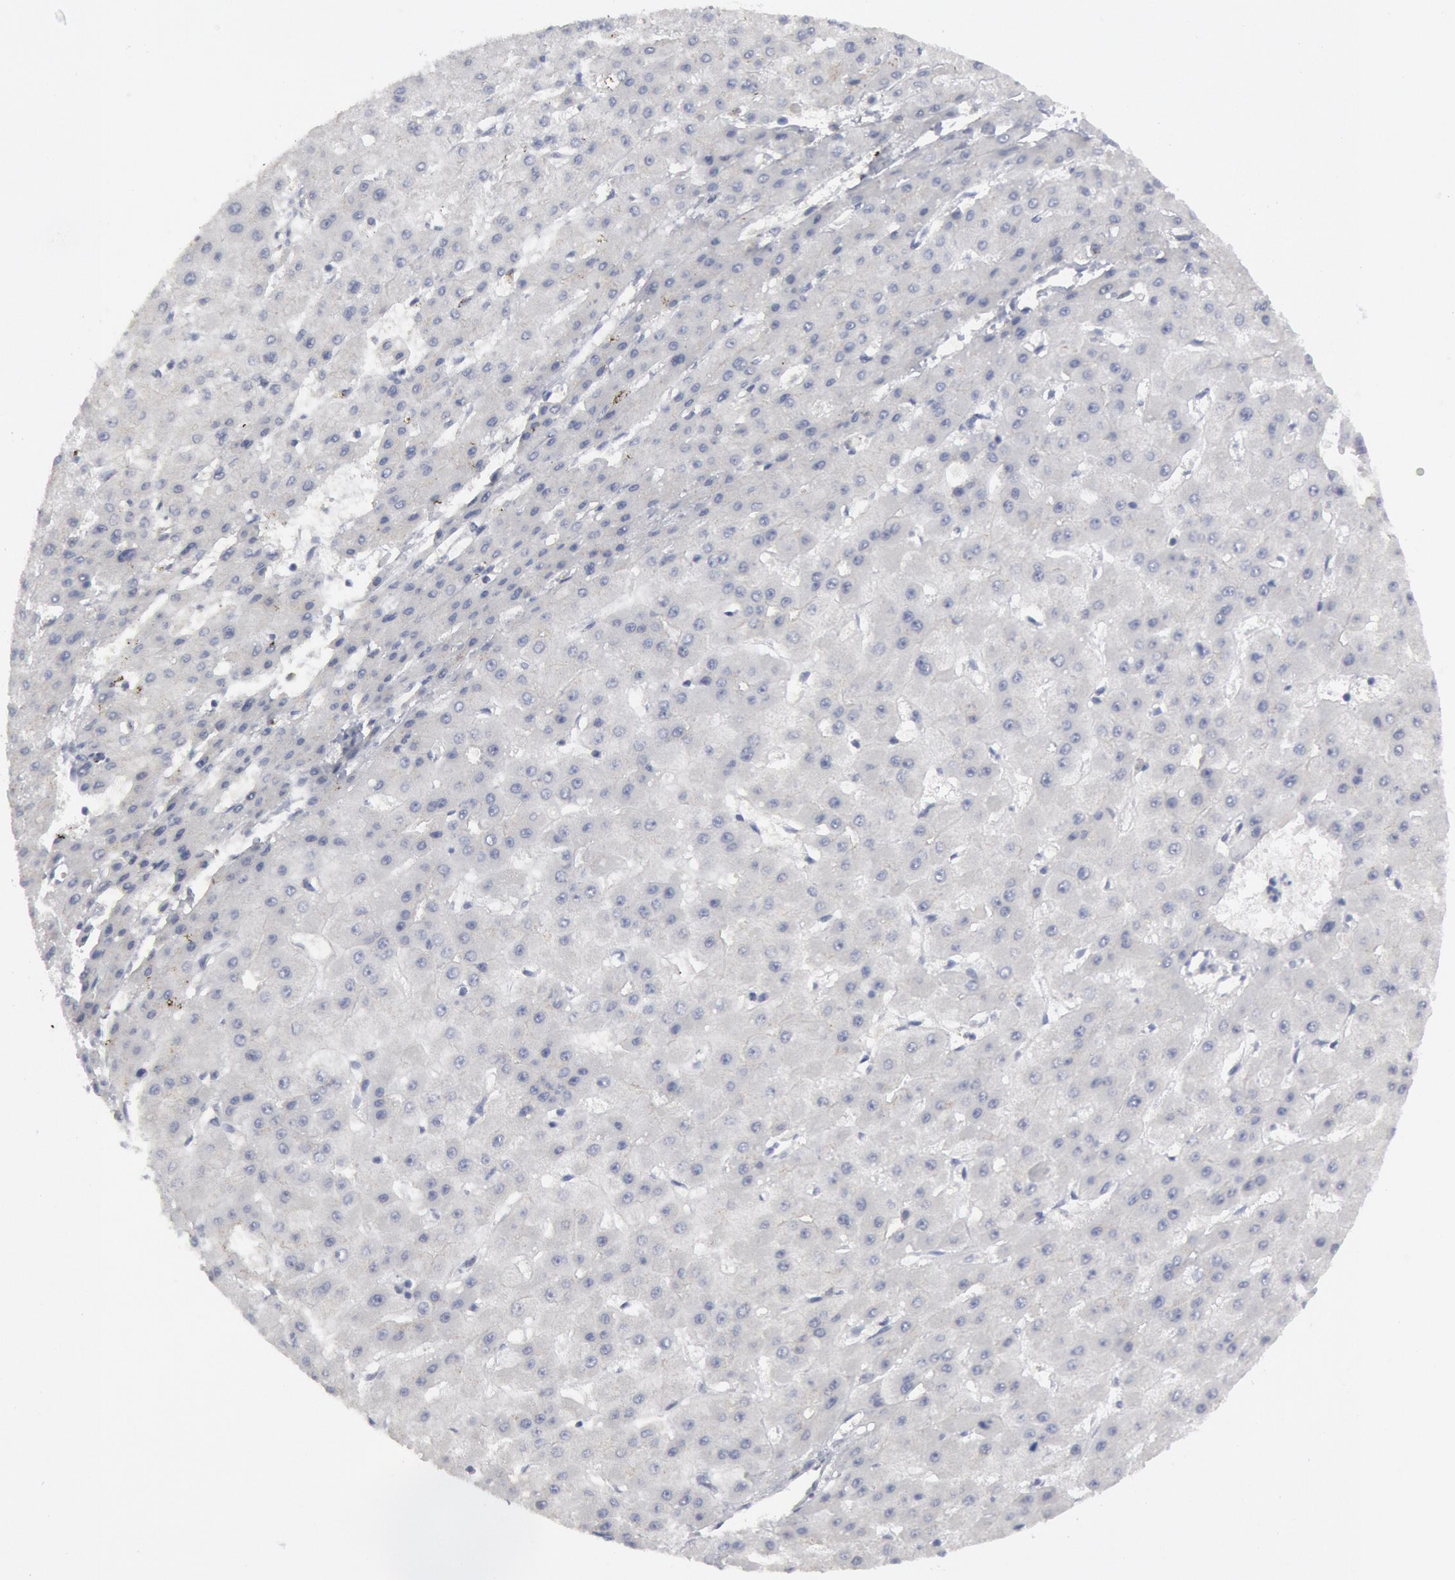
{"staining": {"intensity": "negative", "quantity": "none", "location": "none"}, "tissue": "liver cancer", "cell_type": "Tumor cells", "image_type": "cancer", "snomed": [{"axis": "morphology", "description": "Carcinoma, Hepatocellular, NOS"}, {"axis": "topography", "description": "Liver"}], "caption": "High magnification brightfield microscopy of hepatocellular carcinoma (liver) stained with DAB (3,3'-diaminobenzidine) (brown) and counterstained with hematoxylin (blue): tumor cells show no significant expression.", "gene": "DMC1", "patient": {"sex": "female", "age": 52}}